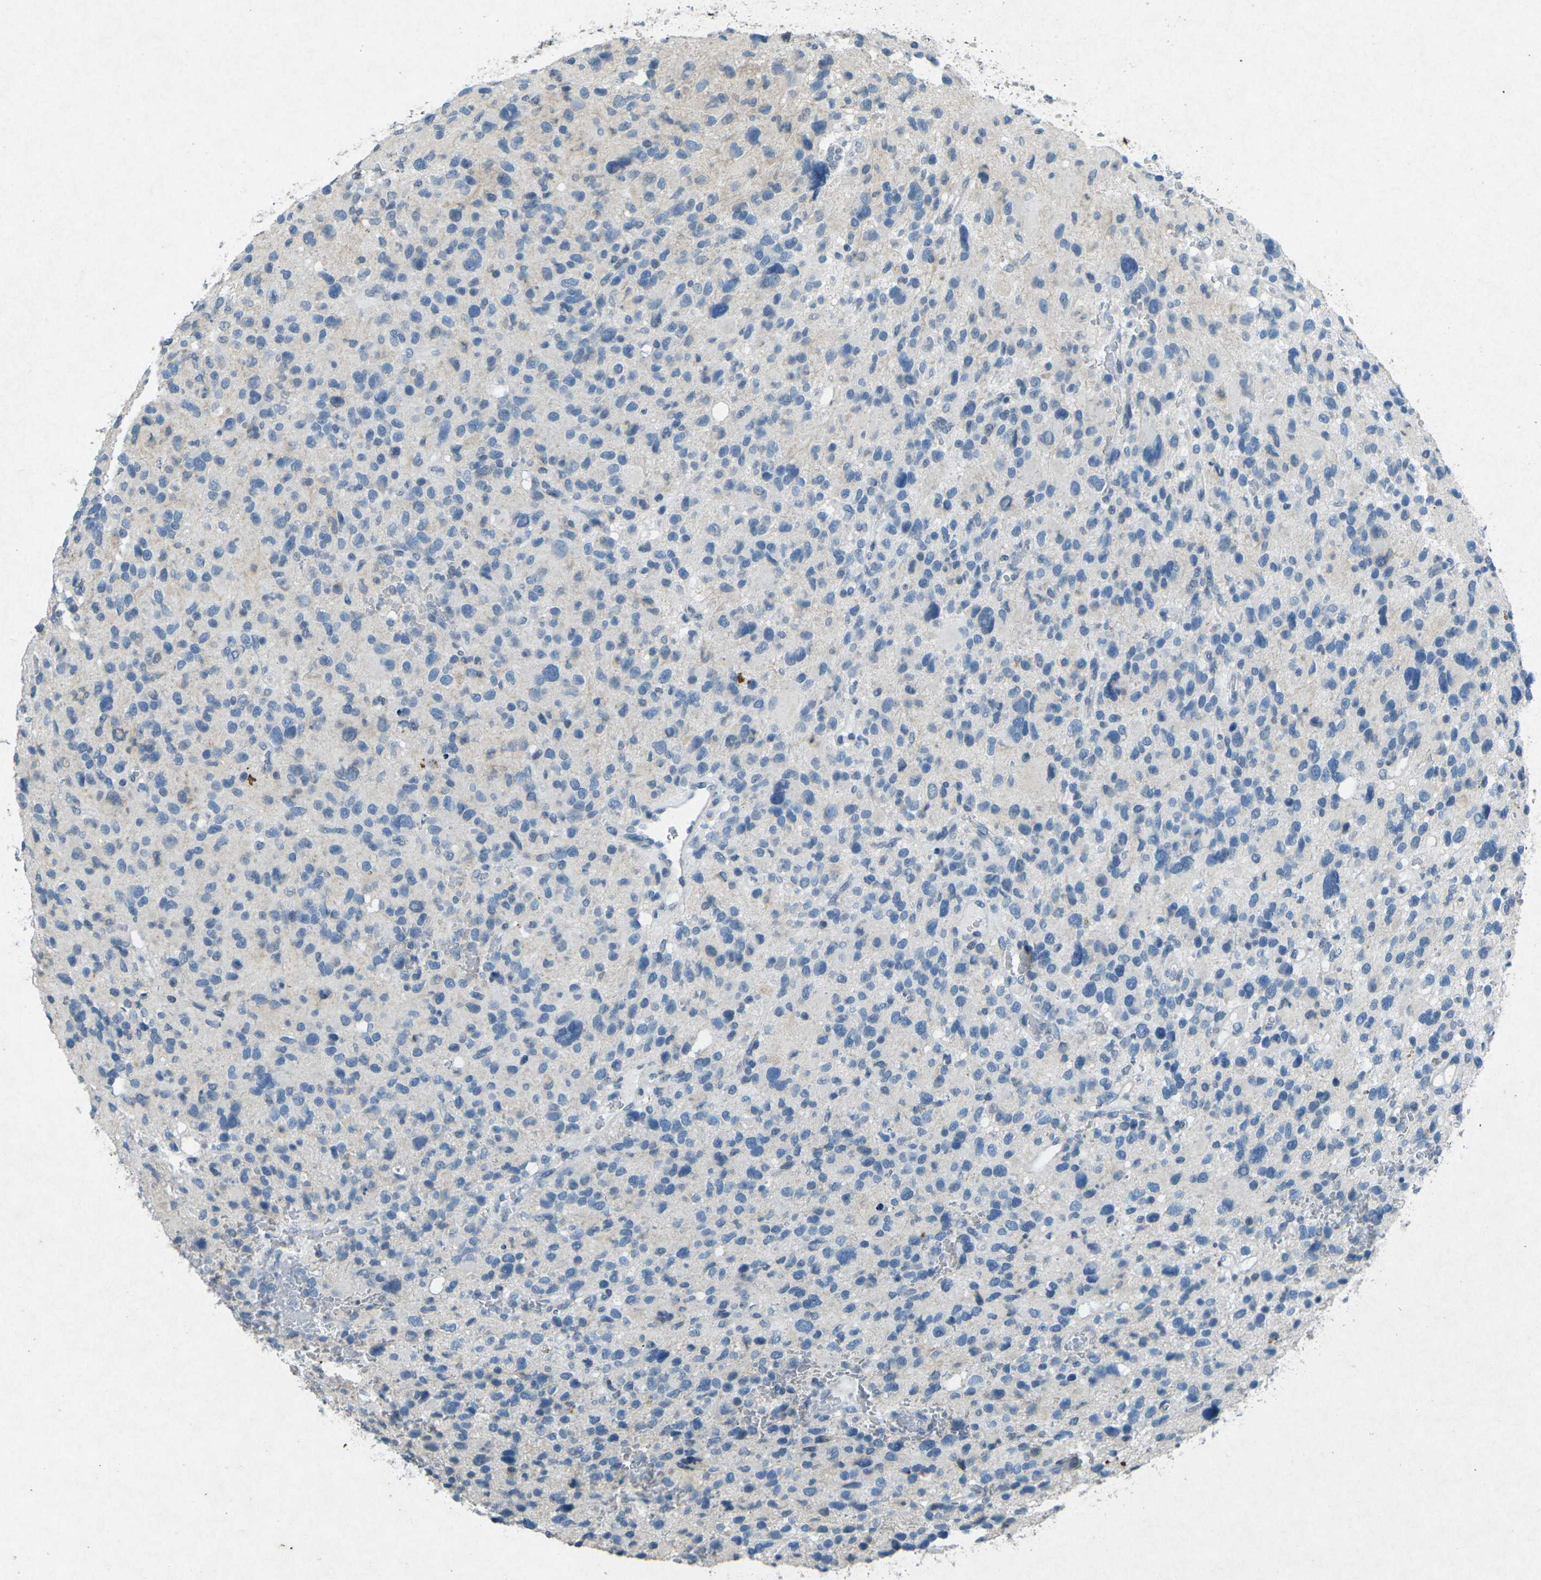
{"staining": {"intensity": "negative", "quantity": "none", "location": "none"}, "tissue": "glioma", "cell_type": "Tumor cells", "image_type": "cancer", "snomed": [{"axis": "morphology", "description": "Glioma, malignant, High grade"}, {"axis": "topography", "description": "Brain"}], "caption": "Protein analysis of malignant glioma (high-grade) displays no significant staining in tumor cells.", "gene": "A1BG", "patient": {"sex": "male", "age": 48}}